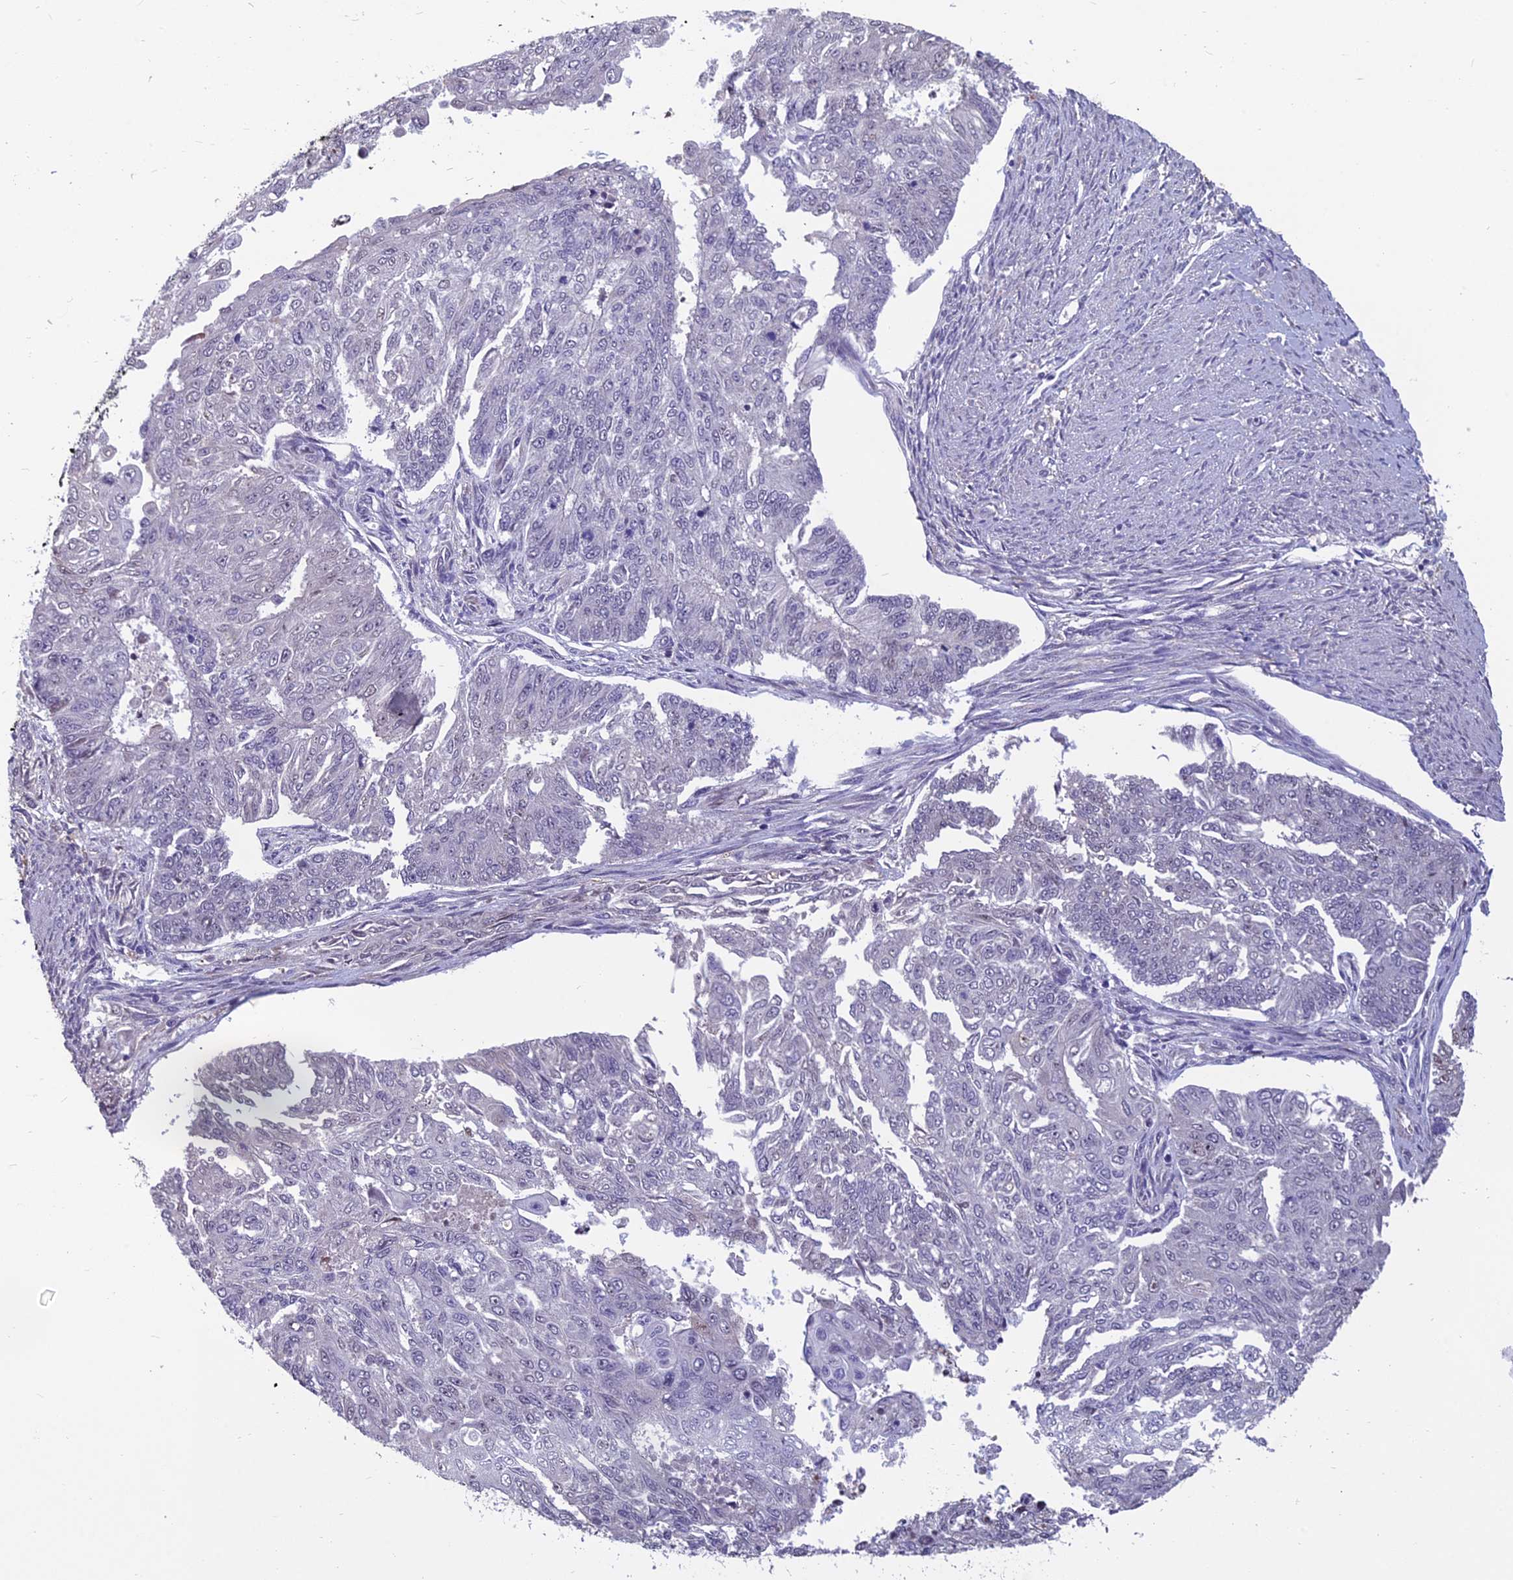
{"staining": {"intensity": "negative", "quantity": "none", "location": "none"}, "tissue": "endometrial cancer", "cell_type": "Tumor cells", "image_type": "cancer", "snomed": [{"axis": "morphology", "description": "Adenocarcinoma, NOS"}, {"axis": "topography", "description": "Endometrium"}], "caption": "Human endometrial cancer (adenocarcinoma) stained for a protein using immunohistochemistry (IHC) shows no positivity in tumor cells.", "gene": "GRWD1", "patient": {"sex": "female", "age": 32}}